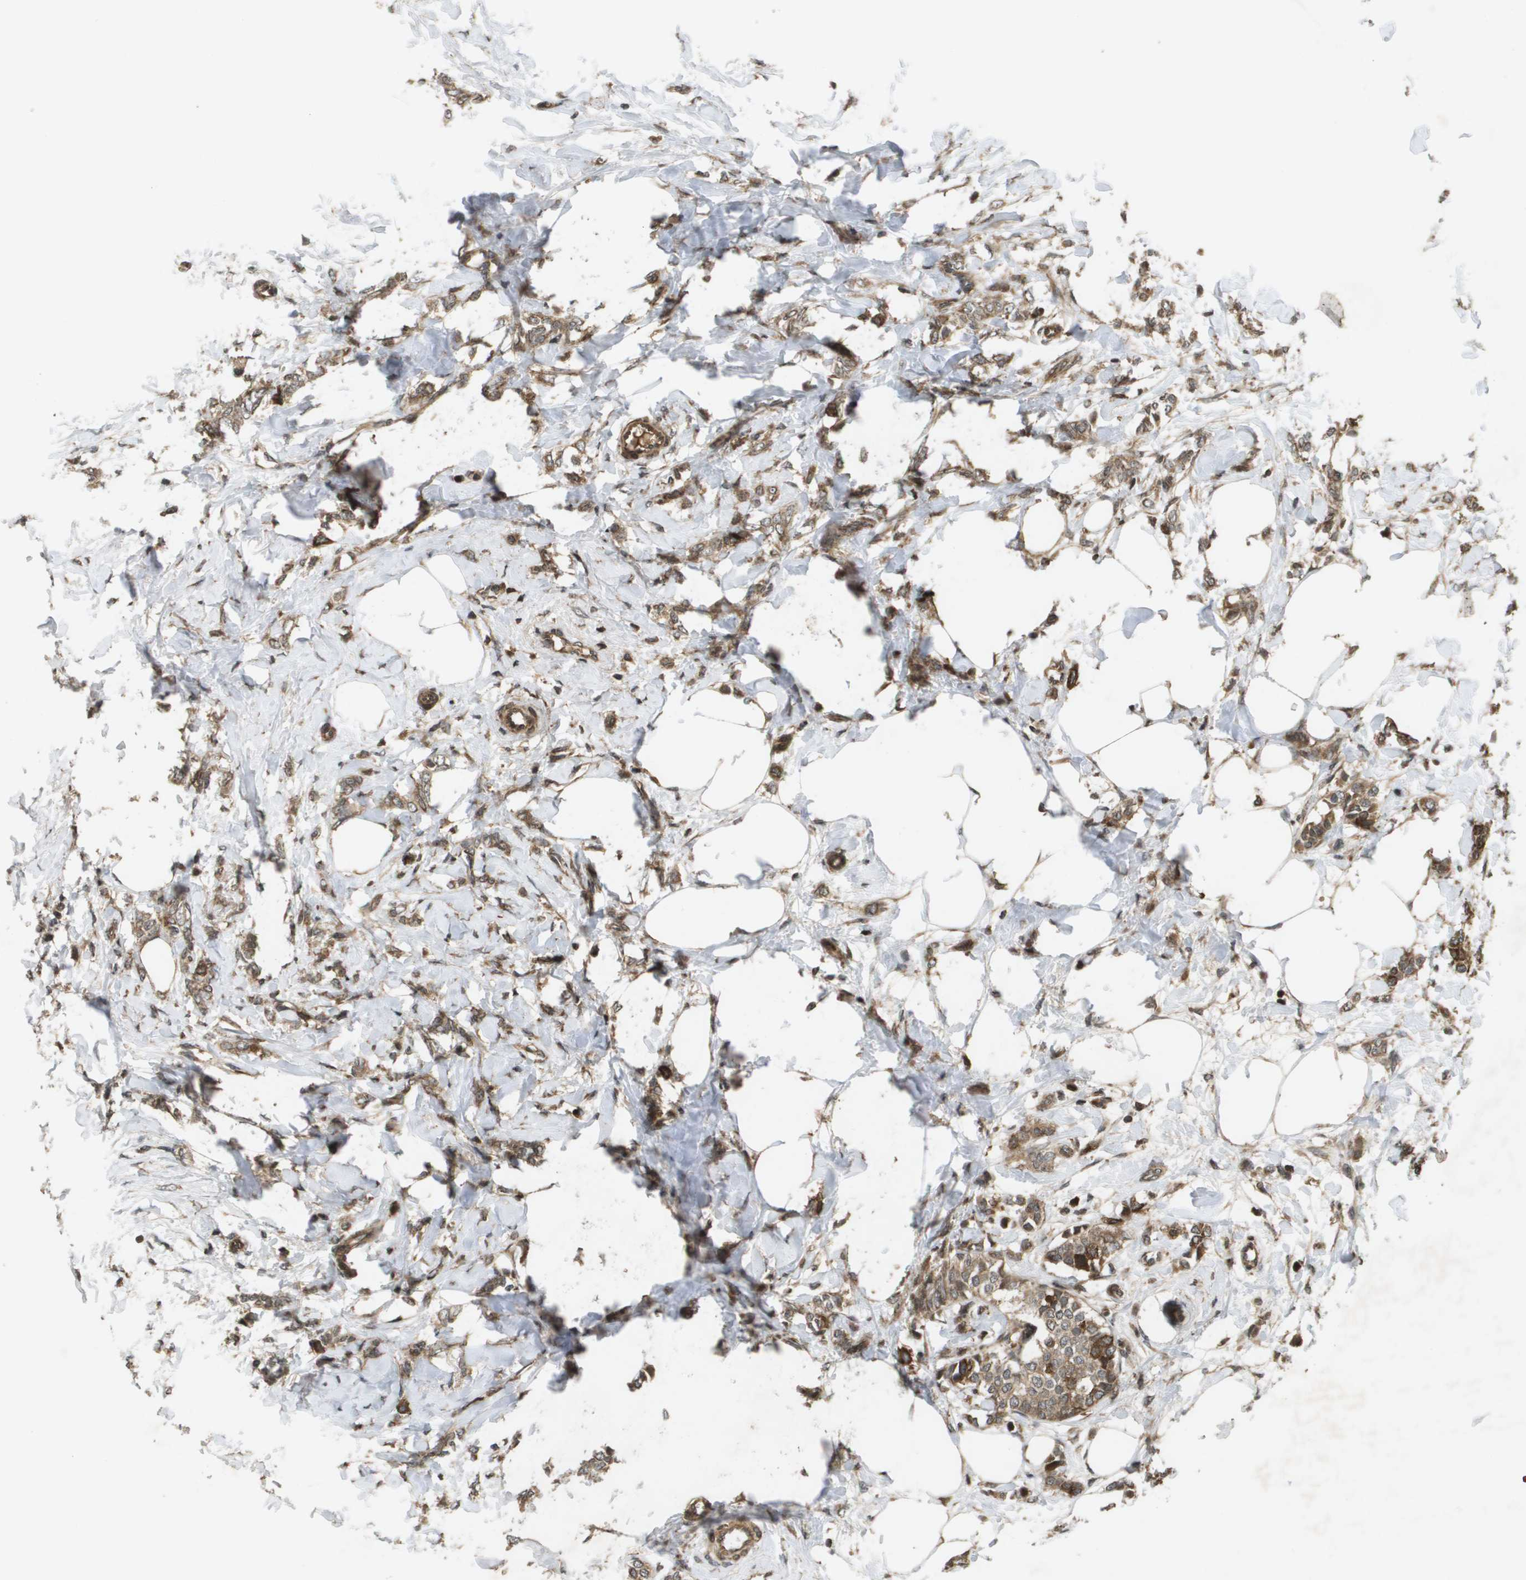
{"staining": {"intensity": "strong", "quantity": ">75%", "location": "cytoplasmic/membranous"}, "tissue": "breast cancer", "cell_type": "Tumor cells", "image_type": "cancer", "snomed": [{"axis": "morphology", "description": "Lobular carcinoma, in situ"}, {"axis": "morphology", "description": "Lobular carcinoma"}, {"axis": "topography", "description": "Breast"}], "caption": "IHC image of neoplastic tissue: human breast lobular carcinoma stained using immunohistochemistry (IHC) demonstrates high levels of strong protein expression localized specifically in the cytoplasmic/membranous of tumor cells, appearing as a cytoplasmic/membranous brown color.", "gene": "KIF11", "patient": {"sex": "female", "age": 41}}